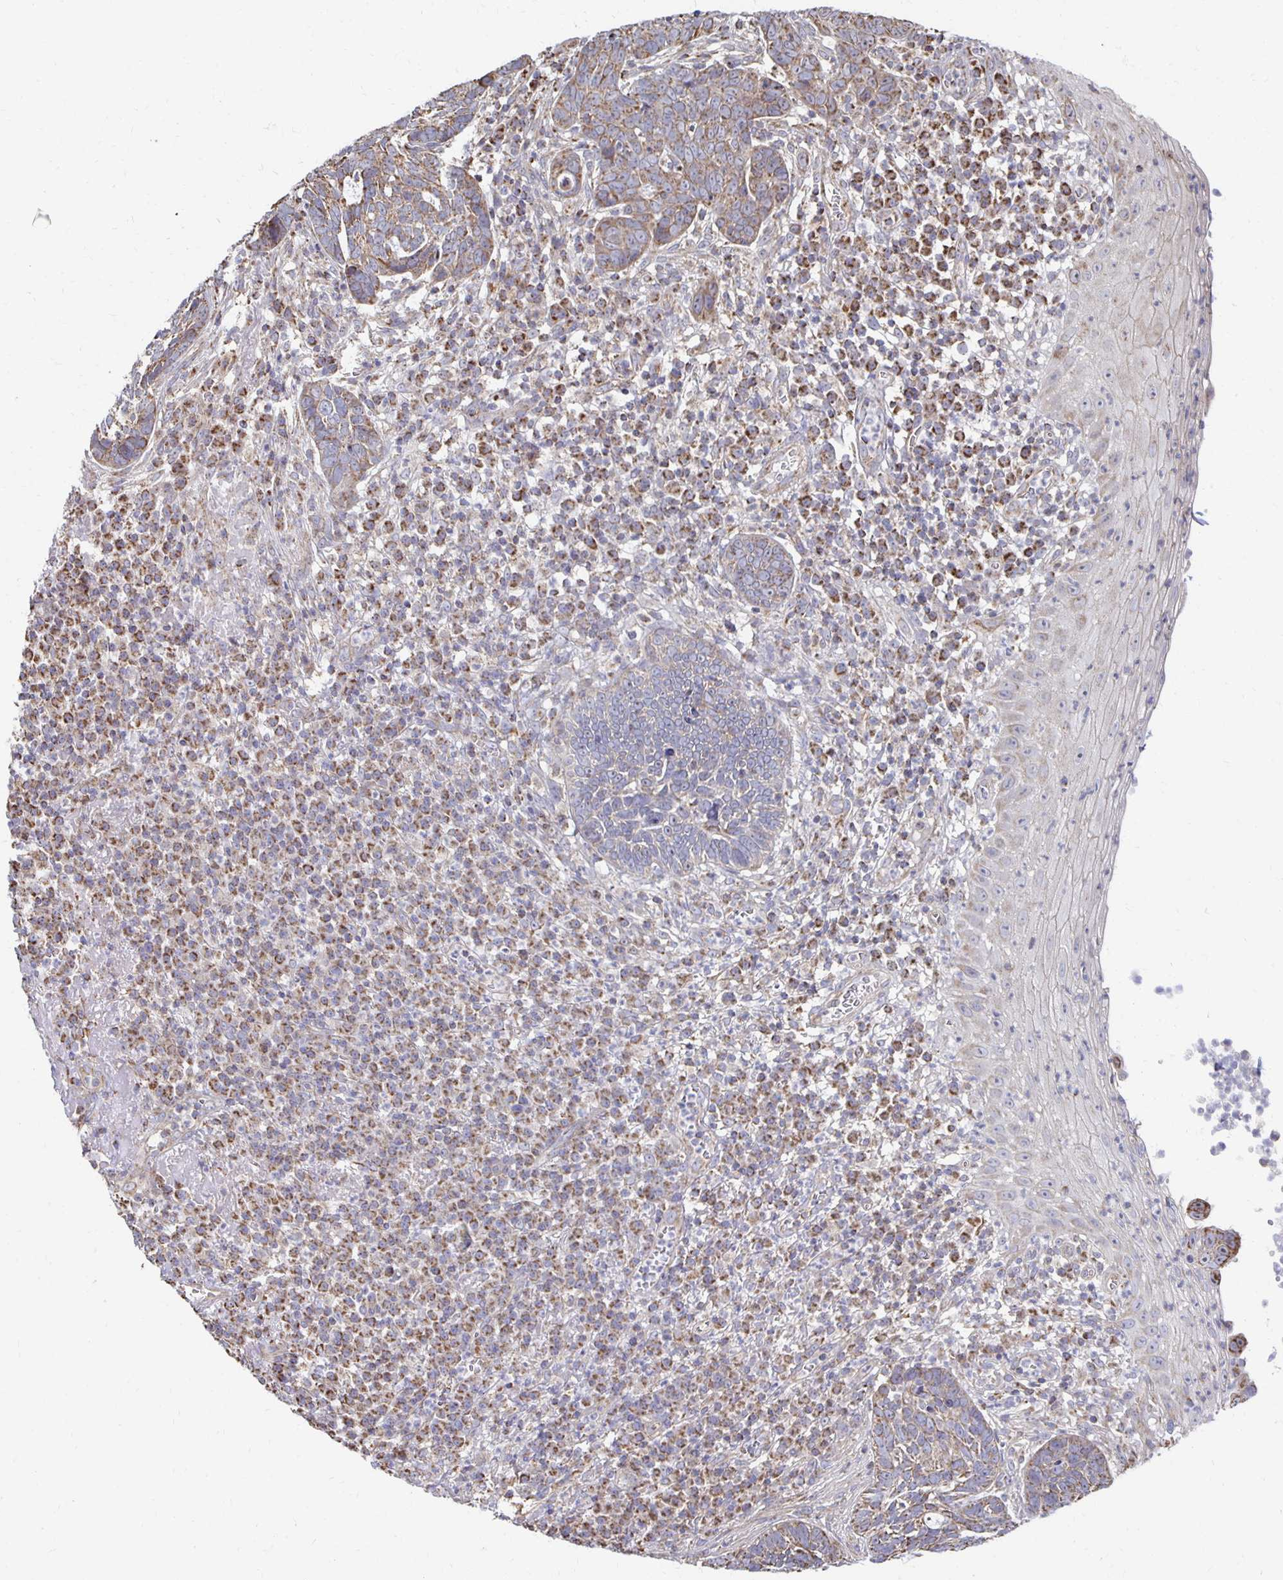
{"staining": {"intensity": "weak", "quantity": "25%-75%", "location": "cytoplasmic/membranous"}, "tissue": "skin cancer", "cell_type": "Tumor cells", "image_type": "cancer", "snomed": [{"axis": "morphology", "description": "Basal cell carcinoma"}, {"axis": "topography", "description": "Skin"}, {"axis": "topography", "description": "Skin of face"}], "caption": "The immunohistochemical stain labels weak cytoplasmic/membranous staining in tumor cells of skin basal cell carcinoma tissue. The staining was performed using DAB, with brown indicating positive protein expression. Nuclei are stained blue with hematoxylin.", "gene": "NKX2-8", "patient": {"sex": "female", "age": 95}}